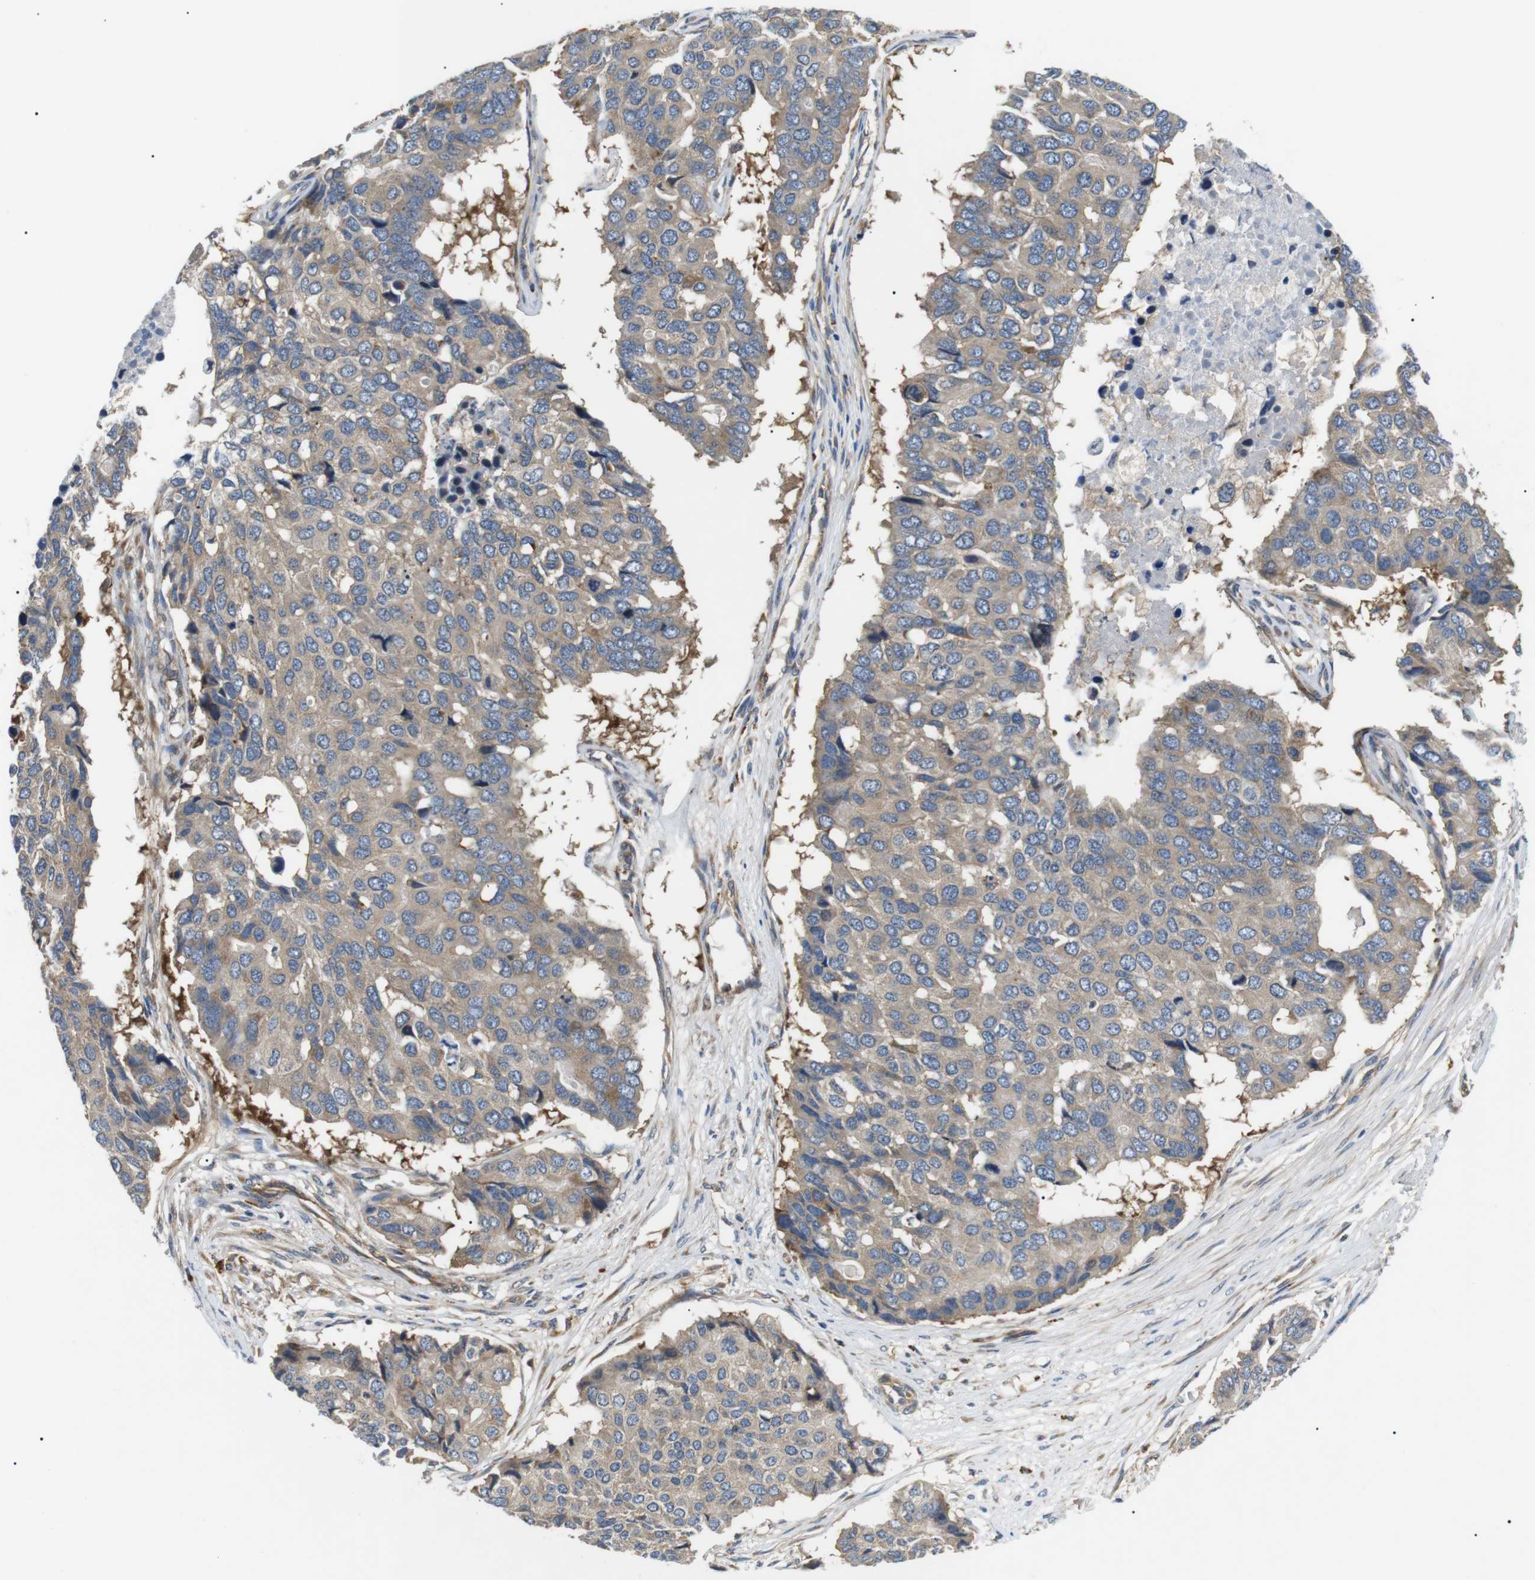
{"staining": {"intensity": "weak", "quantity": ">75%", "location": "cytoplasmic/membranous"}, "tissue": "pancreatic cancer", "cell_type": "Tumor cells", "image_type": "cancer", "snomed": [{"axis": "morphology", "description": "Adenocarcinoma, NOS"}, {"axis": "topography", "description": "Pancreas"}], "caption": "A photomicrograph showing weak cytoplasmic/membranous staining in about >75% of tumor cells in pancreatic adenocarcinoma, as visualized by brown immunohistochemical staining.", "gene": "DIPK1A", "patient": {"sex": "male", "age": 50}}